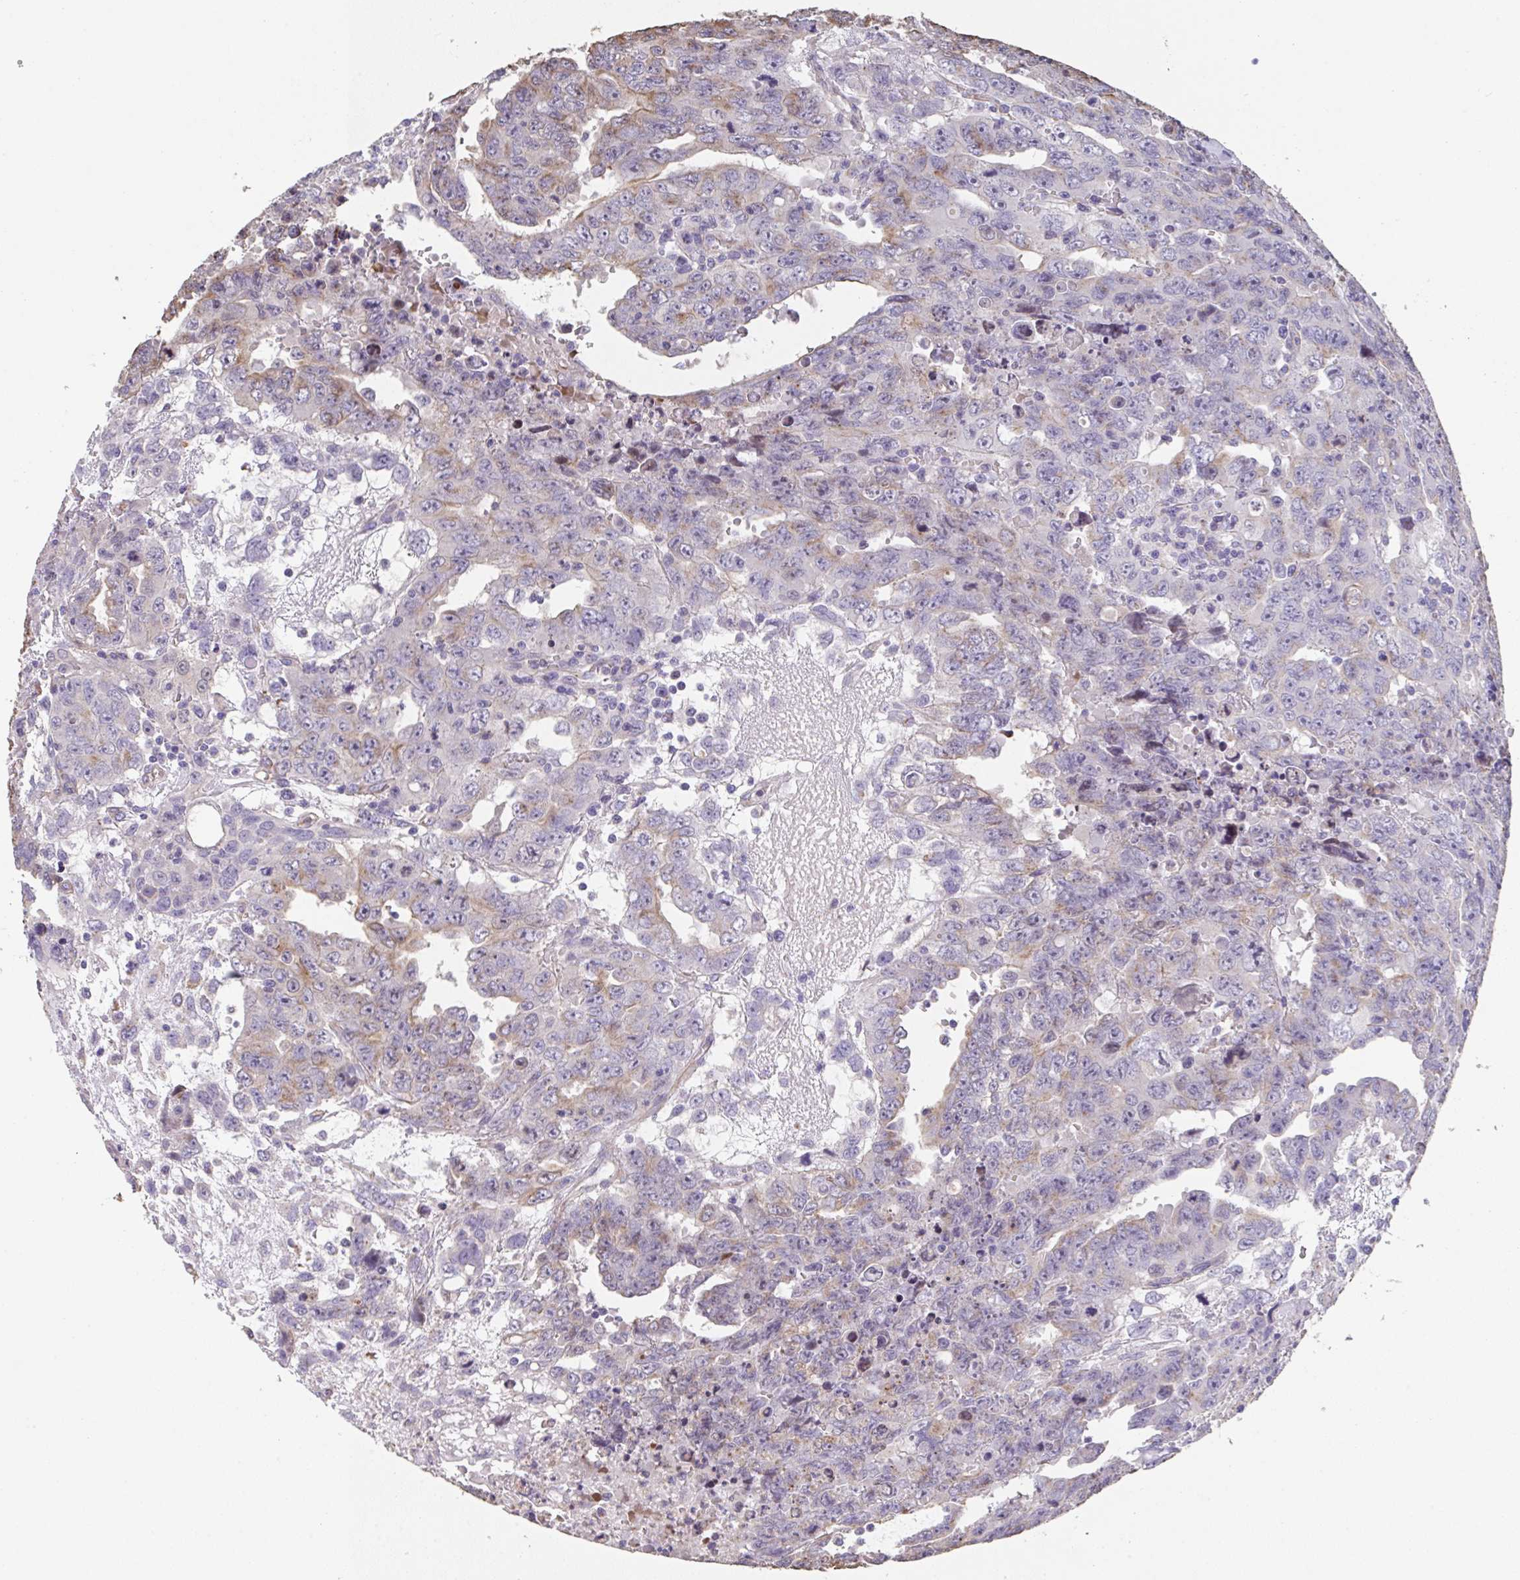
{"staining": {"intensity": "weak", "quantity": "<25%", "location": "cytoplasmic/membranous"}, "tissue": "testis cancer", "cell_type": "Tumor cells", "image_type": "cancer", "snomed": [{"axis": "morphology", "description": "Carcinoma, Embryonal, NOS"}, {"axis": "topography", "description": "Testis"}], "caption": "A histopathology image of testis cancer (embryonal carcinoma) stained for a protein demonstrates no brown staining in tumor cells.", "gene": "RUNDC3B", "patient": {"sex": "male", "age": 24}}